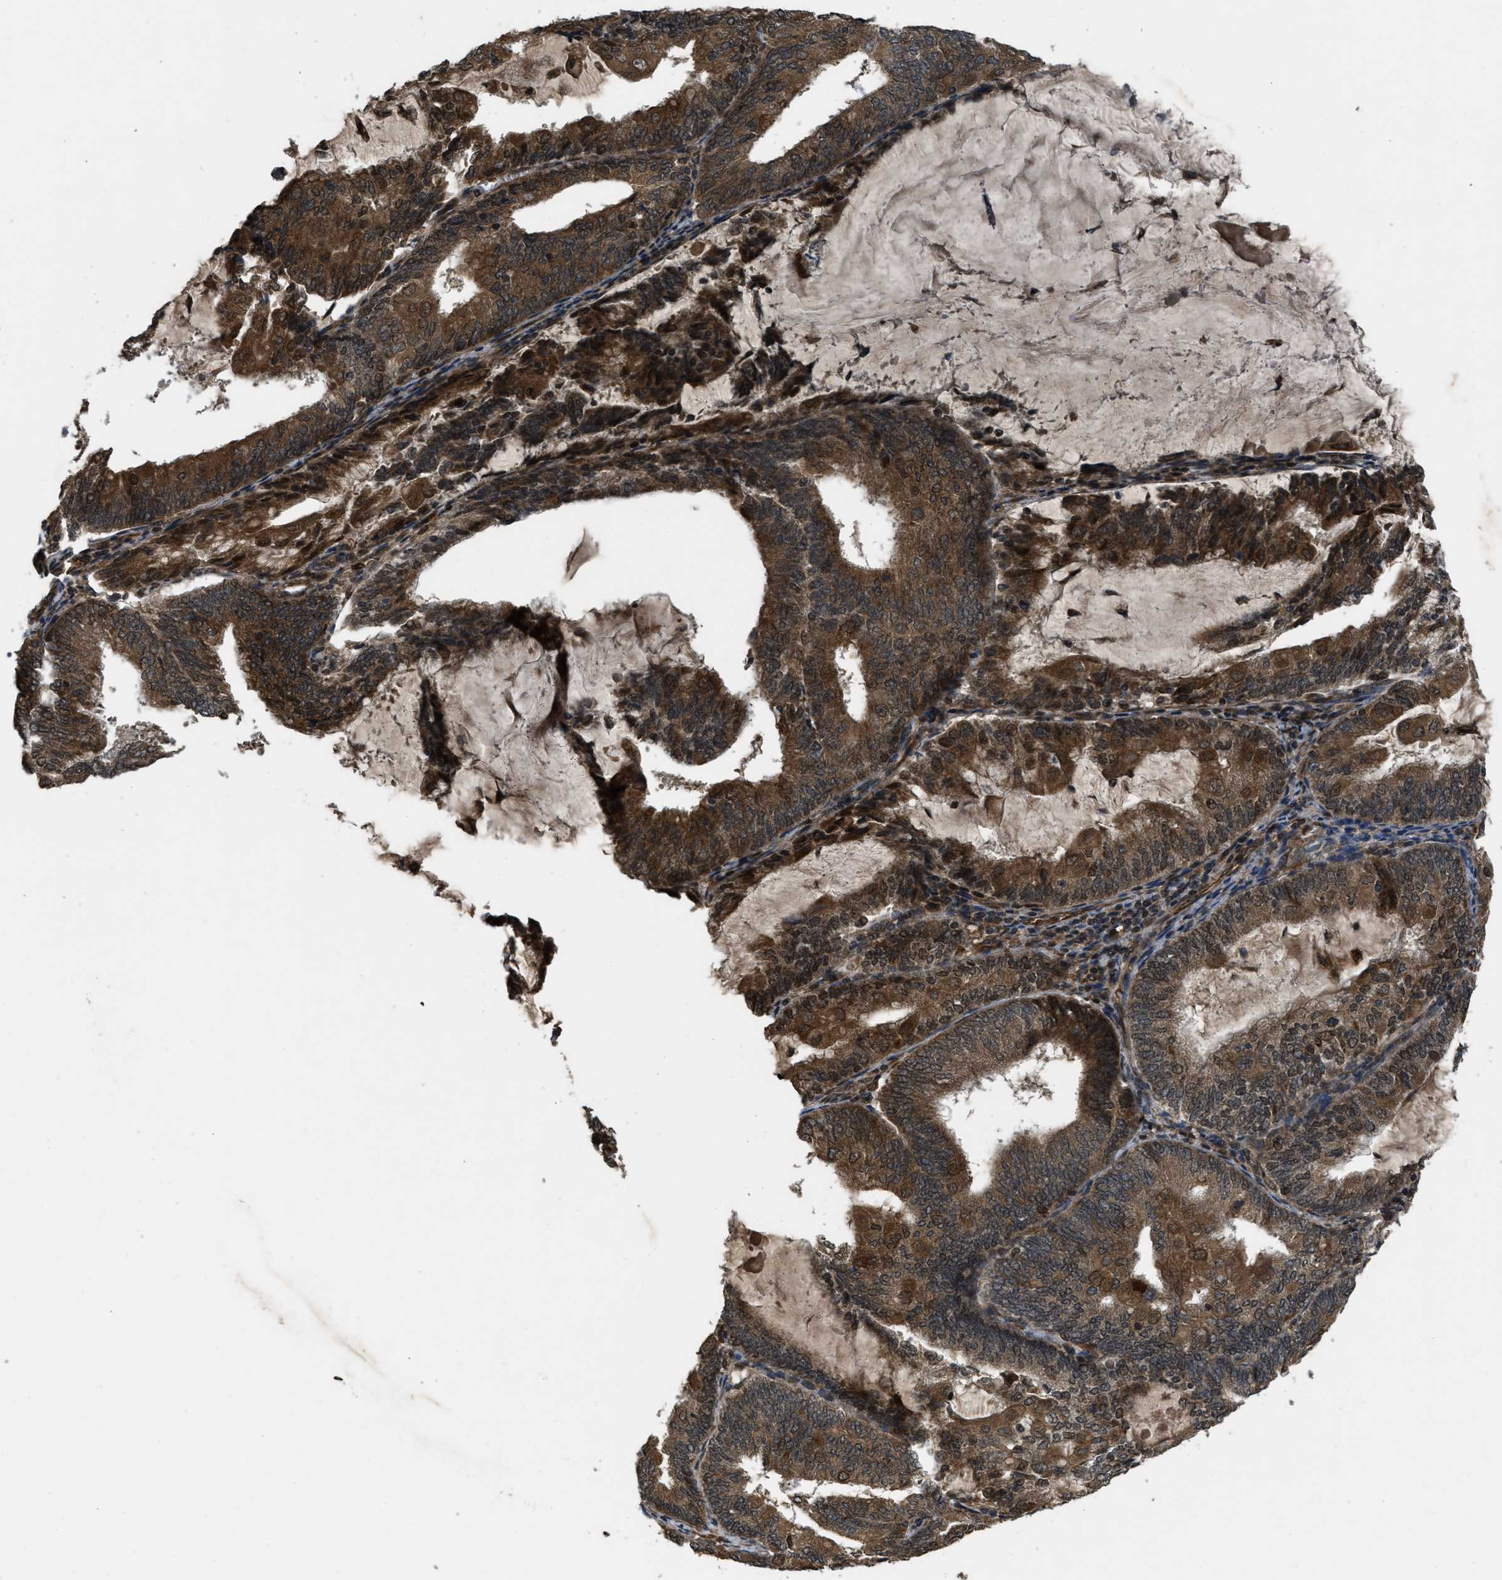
{"staining": {"intensity": "moderate", "quantity": ">75%", "location": "cytoplasmic/membranous"}, "tissue": "endometrial cancer", "cell_type": "Tumor cells", "image_type": "cancer", "snomed": [{"axis": "morphology", "description": "Adenocarcinoma, NOS"}, {"axis": "topography", "description": "Endometrium"}], "caption": "High-magnification brightfield microscopy of endometrial cancer stained with DAB (3,3'-diaminobenzidine) (brown) and counterstained with hematoxylin (blue). tumor cells exhibit moderate cytoplasmic/membranous staining is appreciated in about>75% of cells.", "gene": "SPTLC1", "patient": {"sex": "female", "age": 81}}